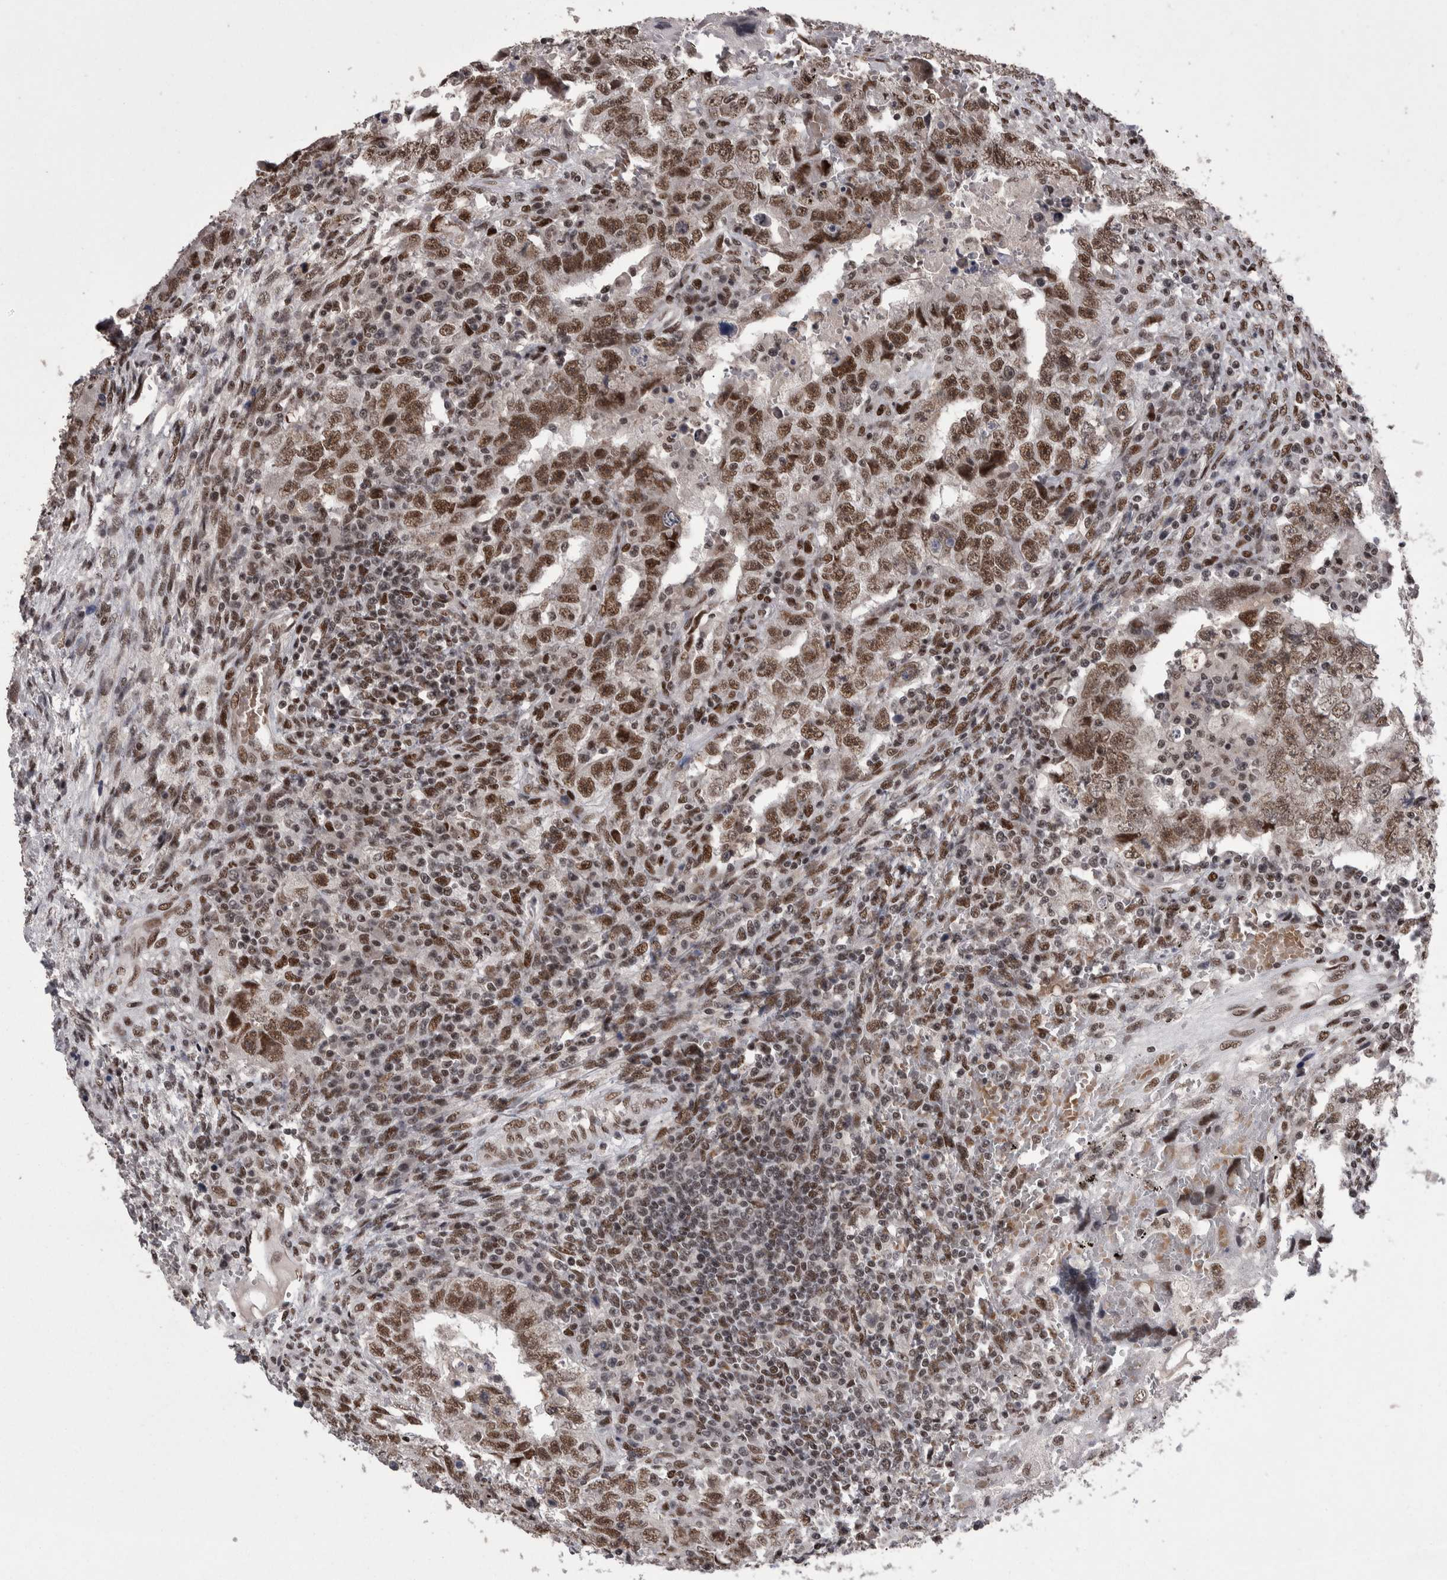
{"staining": {"intensity": "moderate", "quantity": ">75%", "location": "nuclear"}, "tissue": "testis cancer", "cell_type": "Tumor cells", "image_type": "cancer", "snomed": [{"axis": "morphology", "description": "Carcinoma, Embryonal, NOS"}, {"axis": "topography", "description": "Testis"}], "caption": "A high-resolution photomicrograph shows immunohistochemistry (IHC) staining of testis embryonal carcinoma, which shows moderate nuclear positivity in about >75% of tumor cells.", "gene": "DMTF1", "patient": {"sex": "male", "age": 26}}